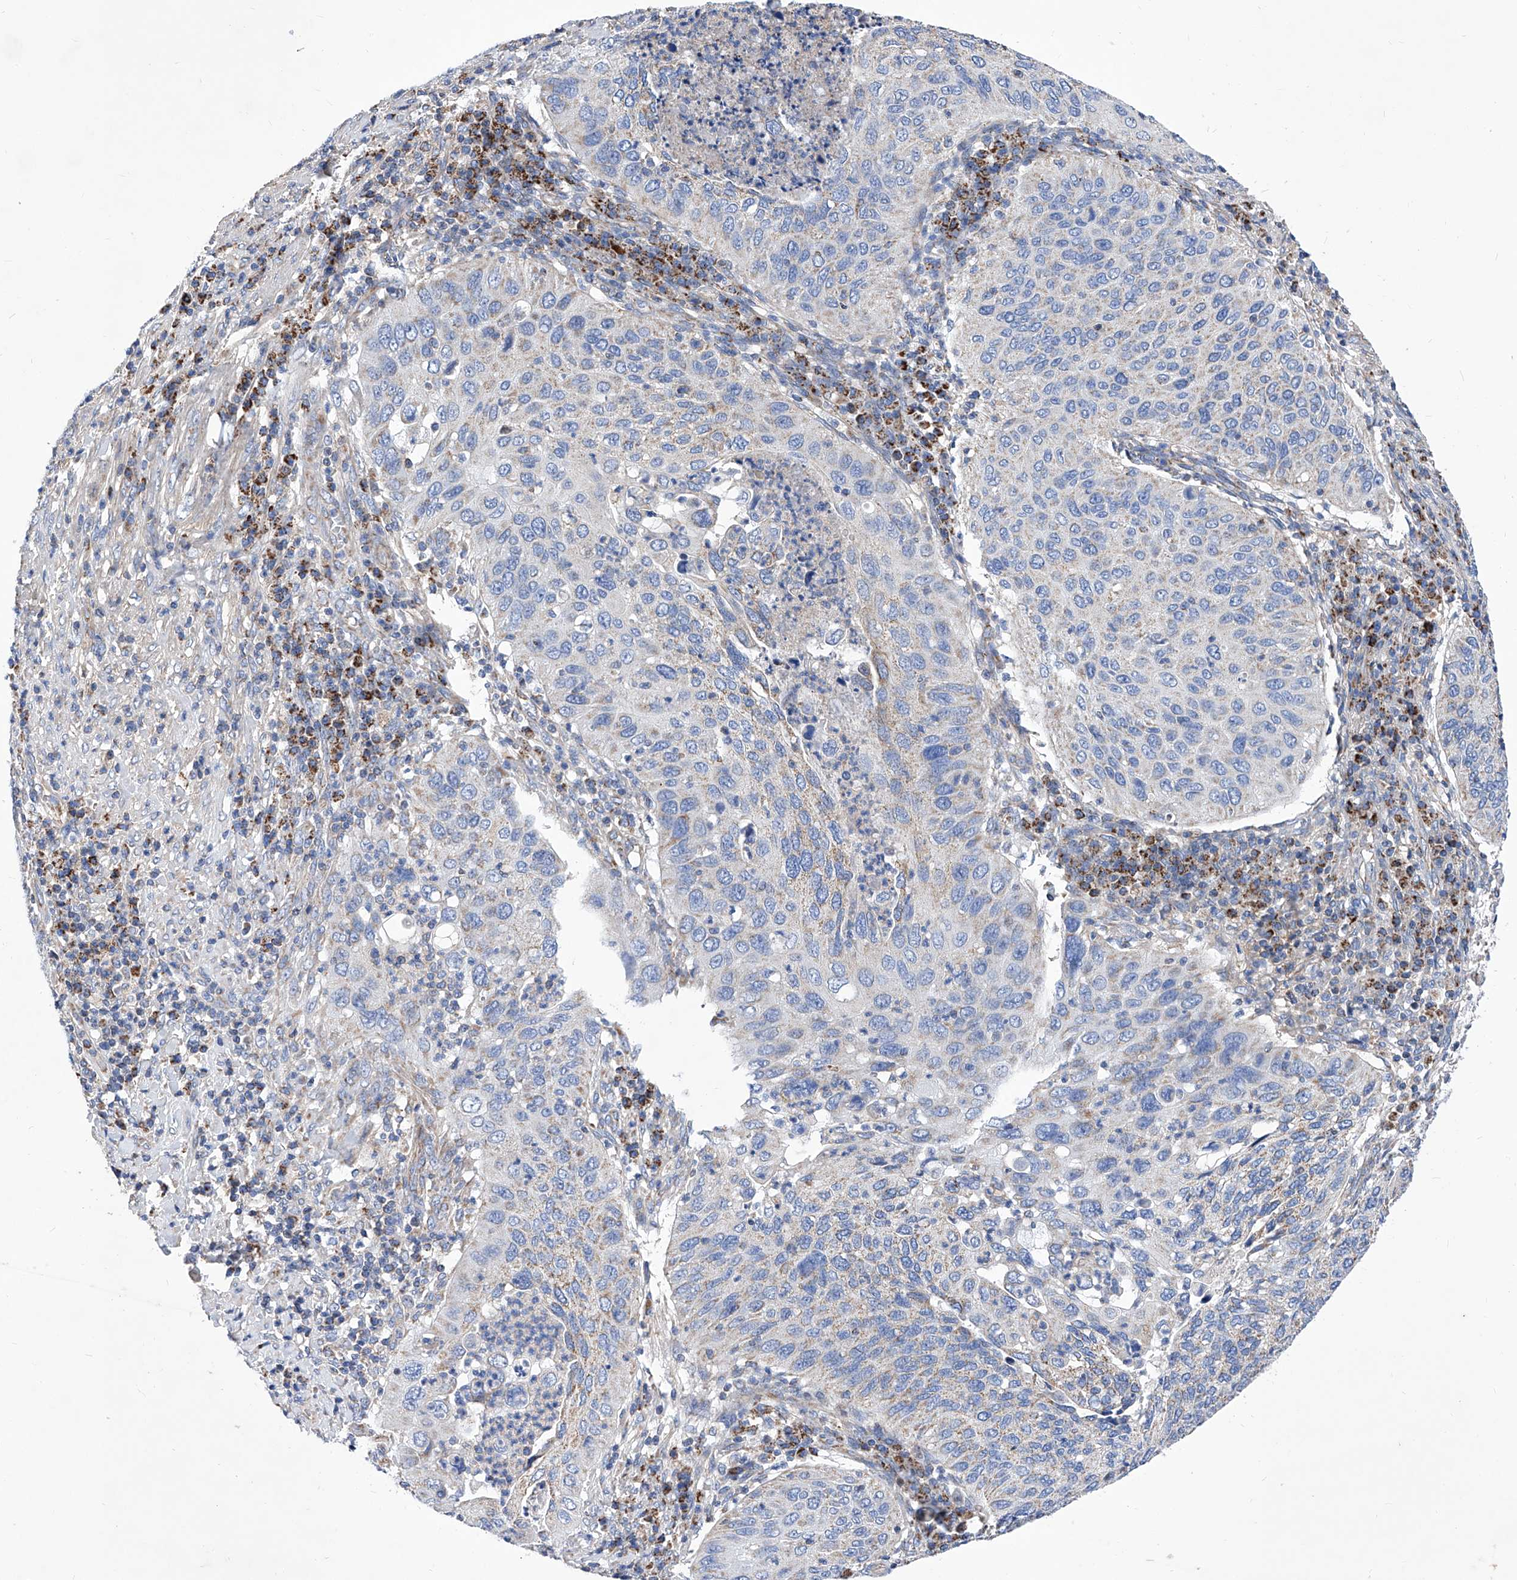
{"staining": {"intensity": "weak", "quantity": "25%-75%", "location": "cytoplasmic/membranous"}, "tissue": "cervical cancer", "cell_type": "Tumor cells", "image_type": "cancer", "snomed": [{"axis": "morphology", "description": "Squamous cell carcinoma, NOS"}, {"axis": "topography", "description": "Cervix"}], "caption": "Protein expression by IHC displays weak cytoplasmic/membranous positivity in approximately 25%-75% of tumor cells in cervical squamous cell carcinoma. (DAB (3,3'-diaminobenzidine) IHC, brown staining for protein, blue staining for nuclei).", "gene": "HRNR", "patient": {"sex": "female", "age": 38}}